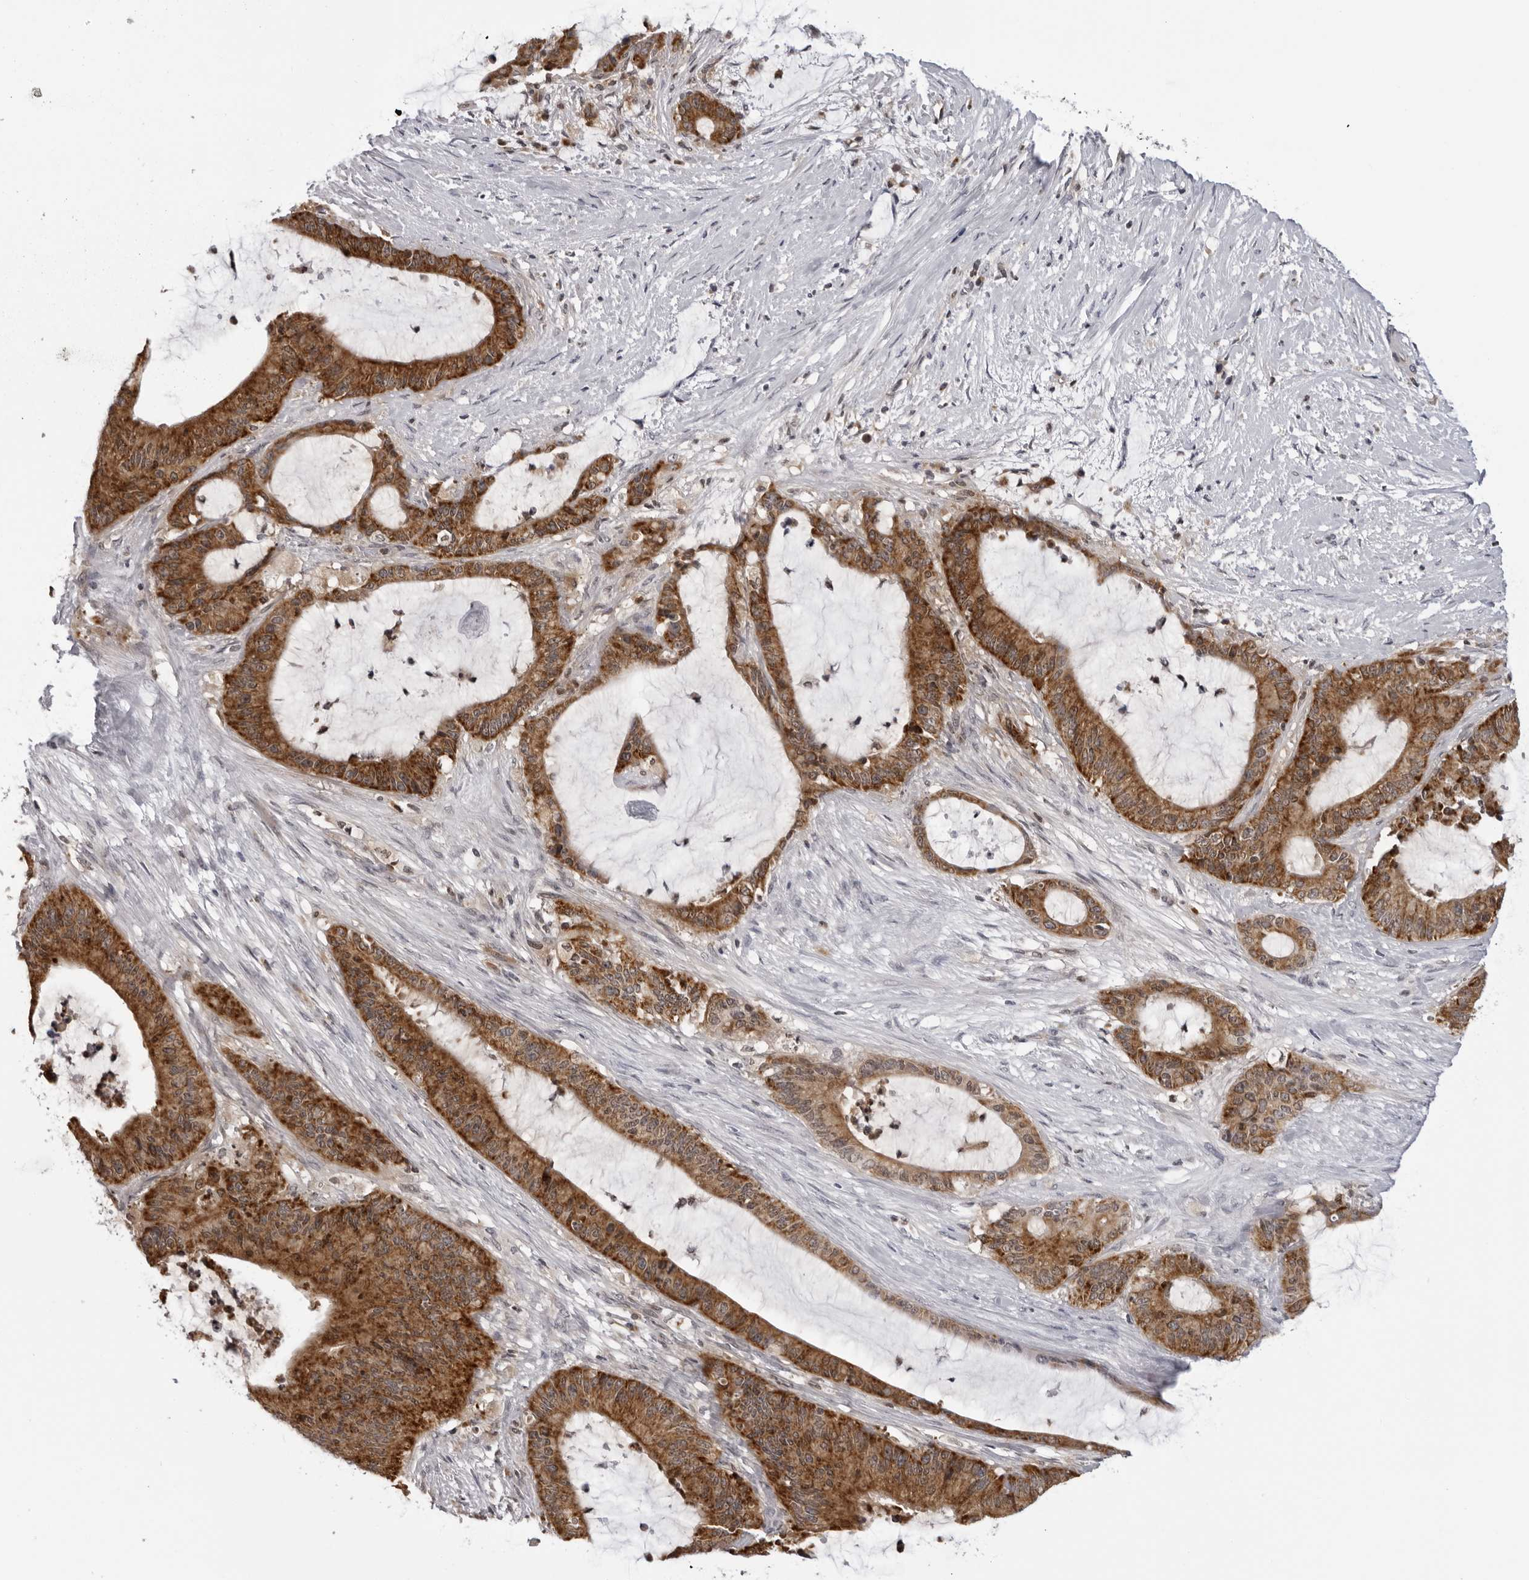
{"staining": {"intensity": "strong", "quantity": ">75%", "location": "cytoplasmic/membranous"}, "tissue": "liver cancer", "cell_type": "Tumor cells", "image_type": "cancer", "snomed": [{"axis": "morphology", "description": "Cholangiocarcinoma"}, {"axis": "topography", "description": "Liver"}], "caption": "Human liver cholangiocarcinoma stained with a protein marker demonstrates strong staining in tumor cells.", "gene": "MRPS15", "patient": {"sex": "female", "age": 73}}